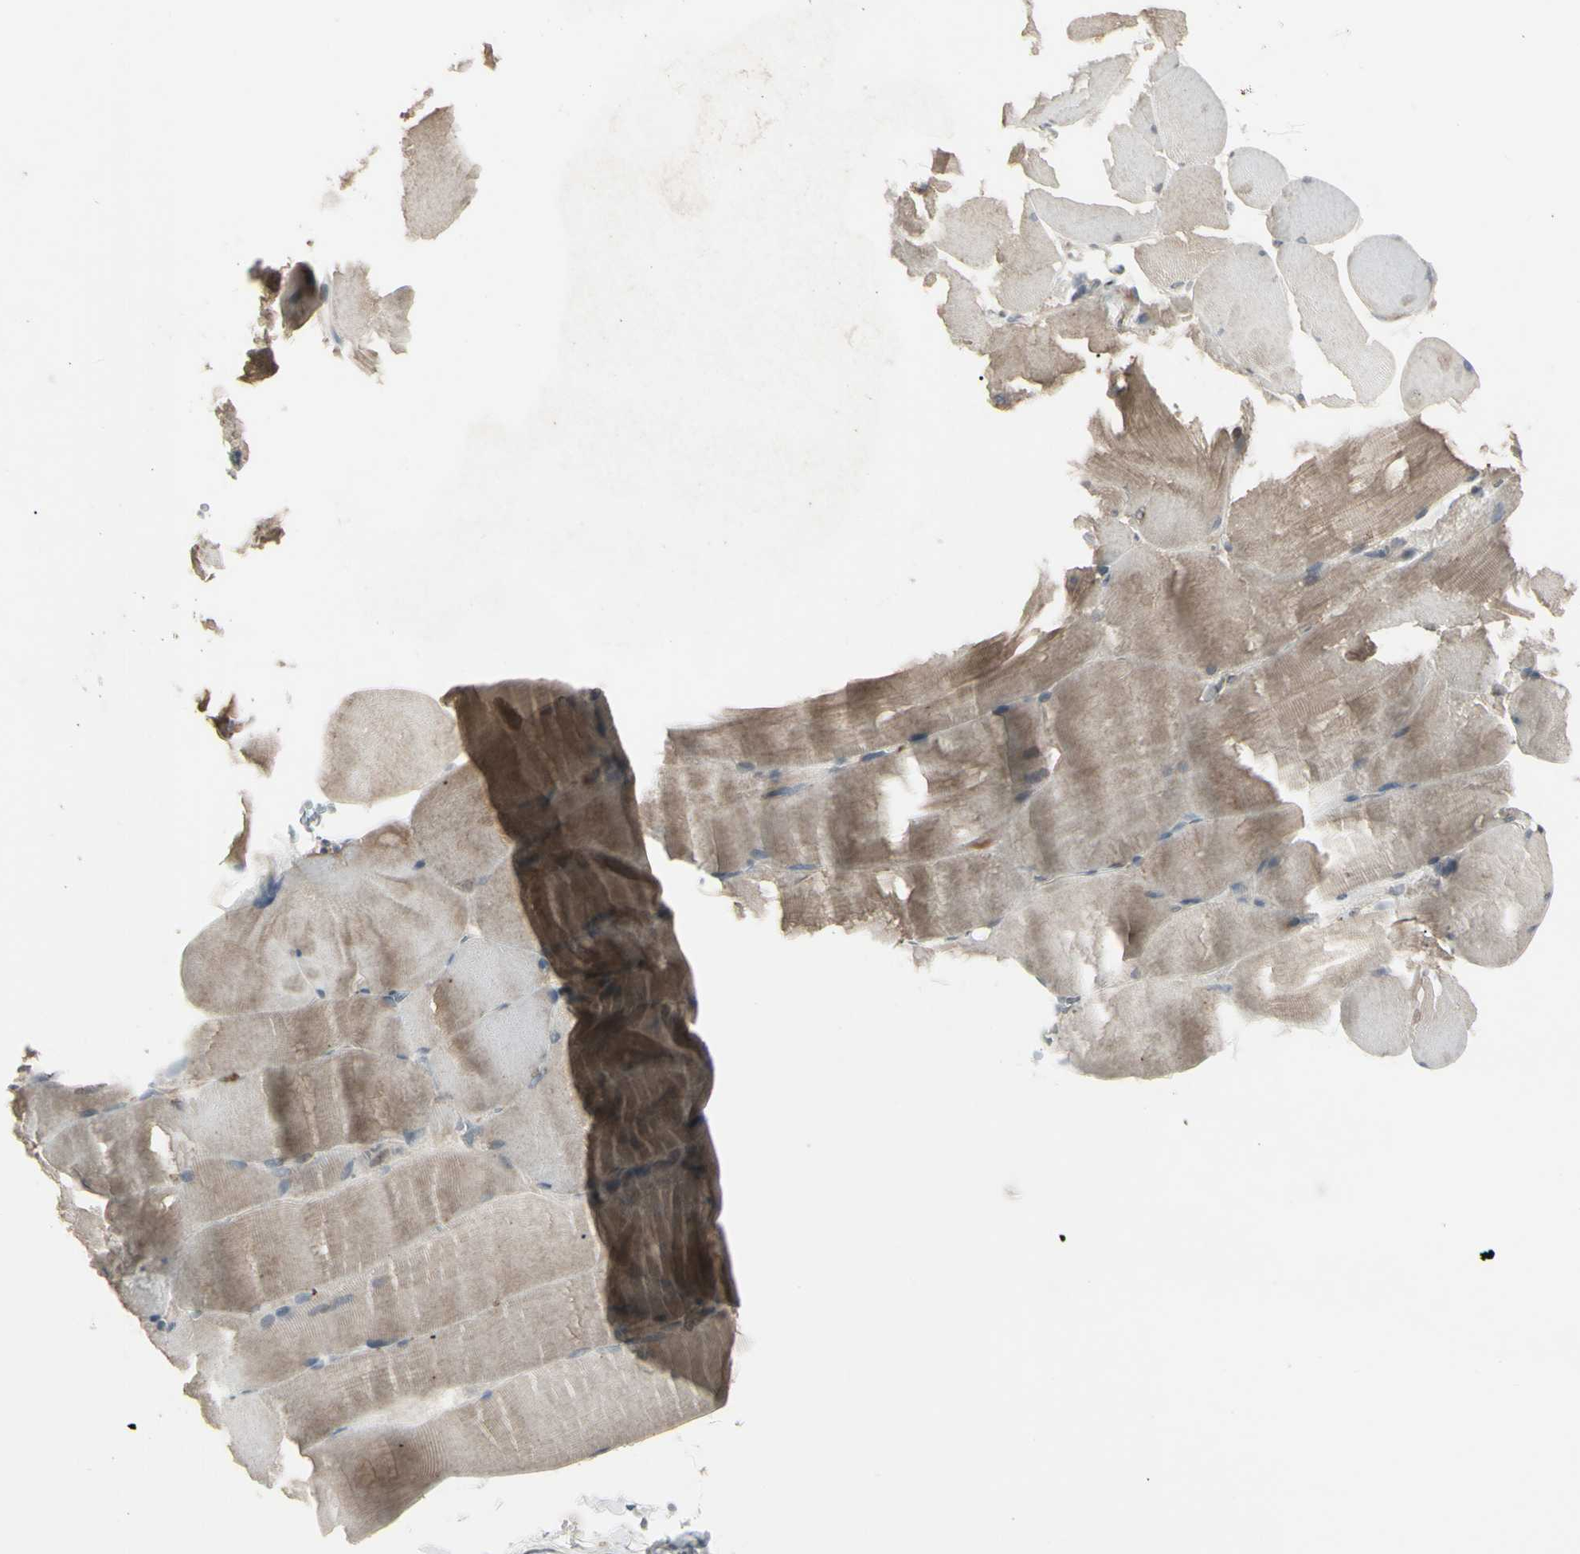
{"staining": {"intensity": "weak", "quantity": ">75%", "location": "cytoplasmic/membranous"}, "tissue": "skeletal muscle", "cell_type": "Myocytes", "image_type": "normal", "snomed": [{"axis": "morphology", "description": "Normal tissue, NOS"}, {"axis": "topography", "description": "Skin"}, {"axis": "topography", "description": "Skeletal muscle"}], "caption": "Benign skeletal muscle reveals weak cytoplasmic/membranous expression in about >75% of myocytes (Brightfield microscopy of DAB IHC at high magnification)..", "gene": "PIAS4", "patient": {"sex": "male", "age": 83}}